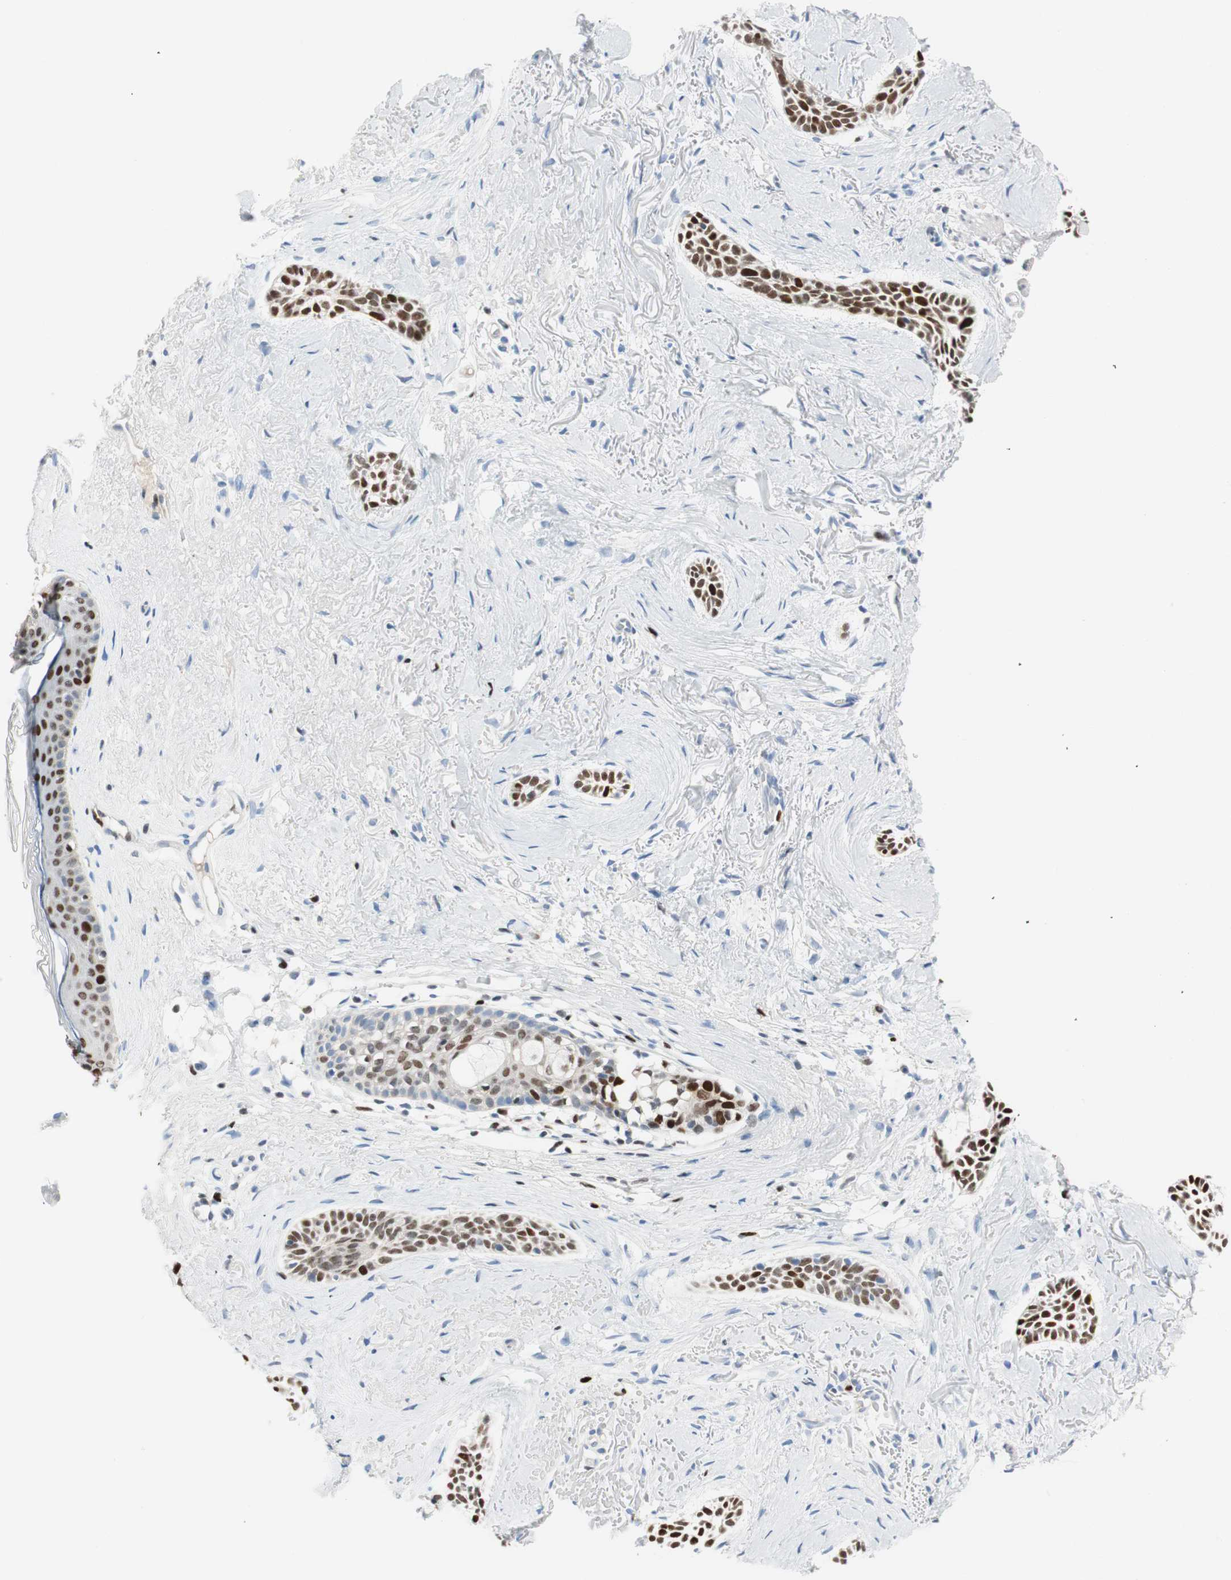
{"staining": {"intensity": "strong", "quantity": ">75%", "location": "nuclear"}, "tissue": "skin cancer", "cell_type": "Tumor cells", "image_type": "cancer", "snomed": [{"axis": "morphology", "description": "Normal tissue, NOS"}, {"axis": "morphology", "description": "Basal cell carcinoma"}, {"axis": "topography", "description": "Skin"}], "caption": "High-magnification brightfield microscopy of basal cell carcinoma (skin) stained with DAB (3,3'-diaminobenzidine) (brown) and counterstained with hematoxylin (blue). tumor cells exhibit strong nuclear positivity is appreciated in about>75% of cells.", "gene": "EZH2", "patient": {"sex": "female", "age": 84}}